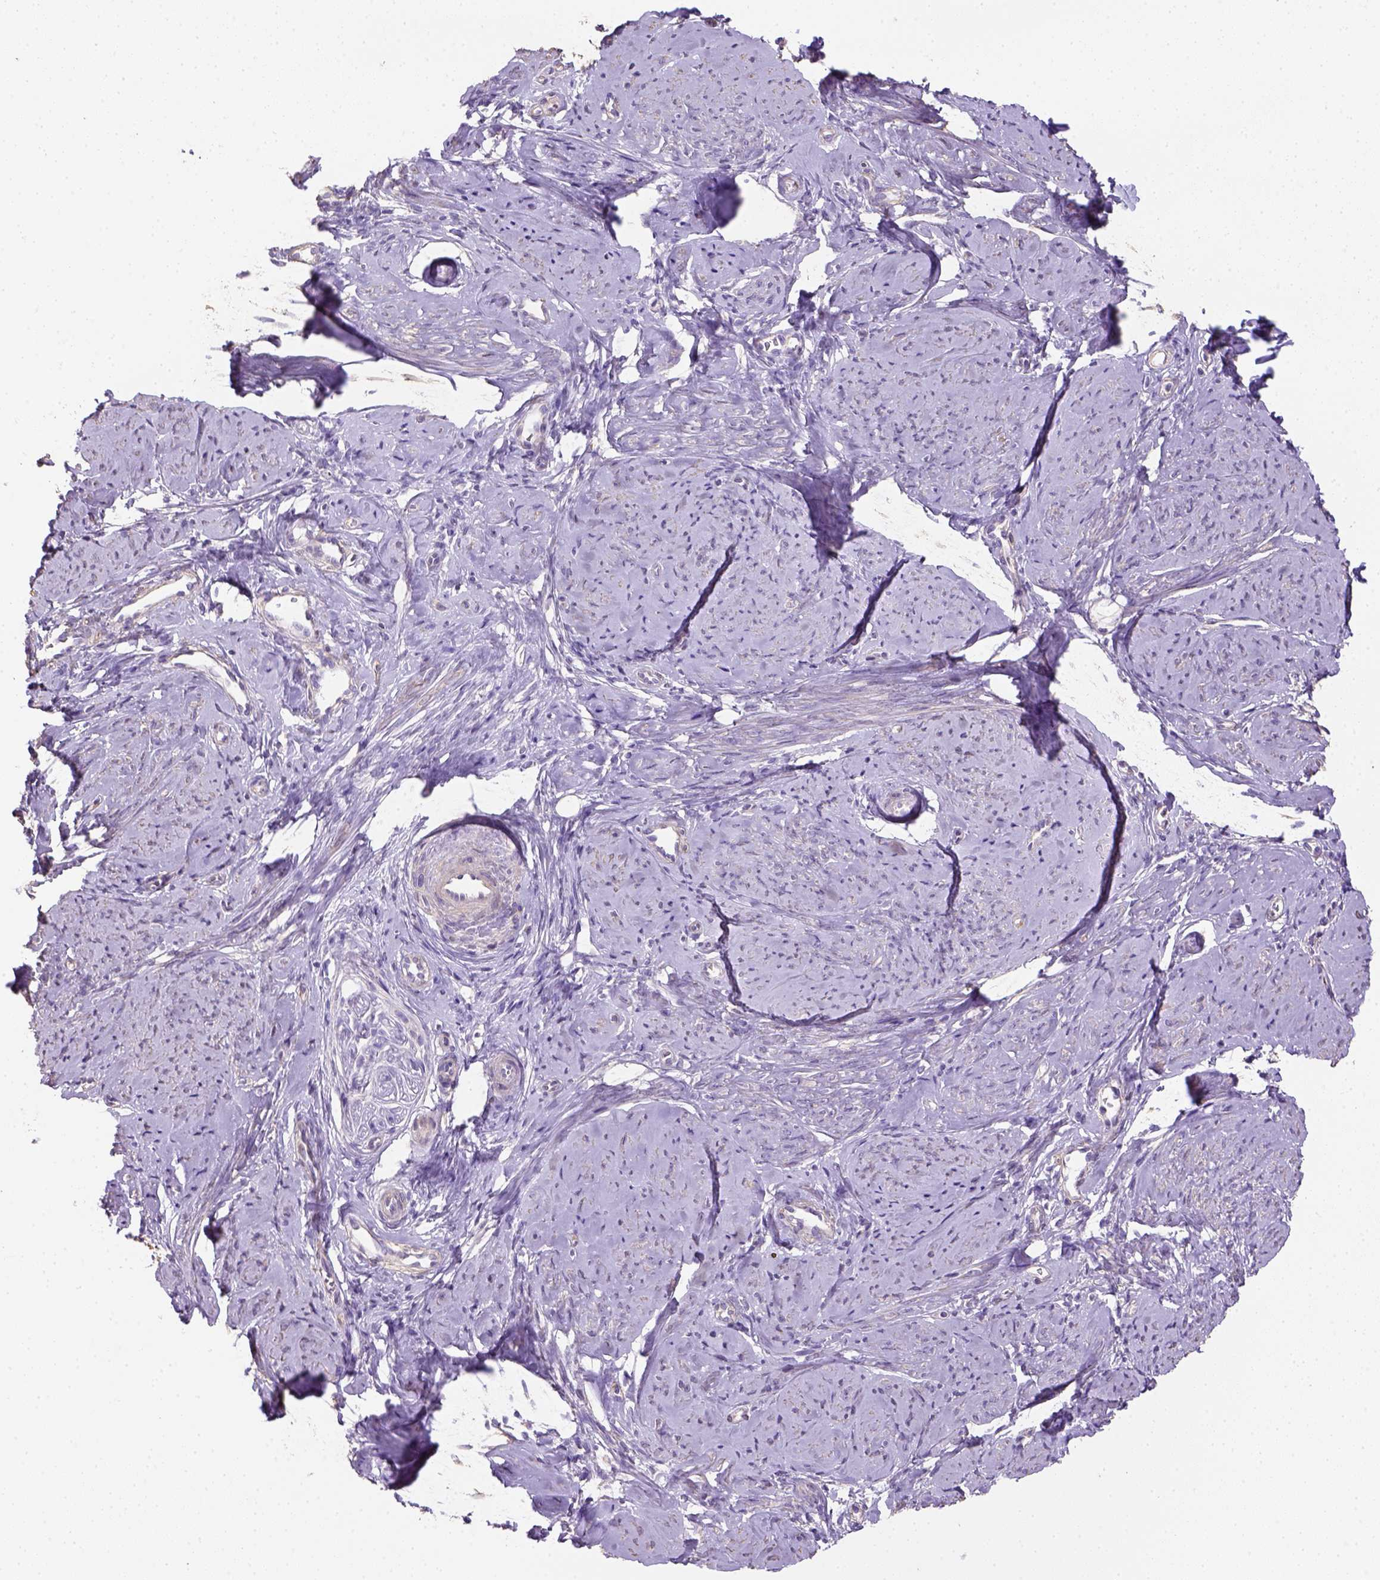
{"staining": {"intensity": "negative", "quantity": "none", "location": "none"}, "tissue": "smooth muscle", "cell_type": "Smooth muscle cells", "image_type": "normal", "snomed": [{"axis": "morphology", "description": "Normal tissue, NOS"}, {"axis": "topography", "description": "Smooth muscle"}], "caption": "The histopathology image exhibits no staining of smooth muscle cells in benign smooth muscle.", "gene": "HTRA1", "patient": {"sex": "female", "age": 48}}